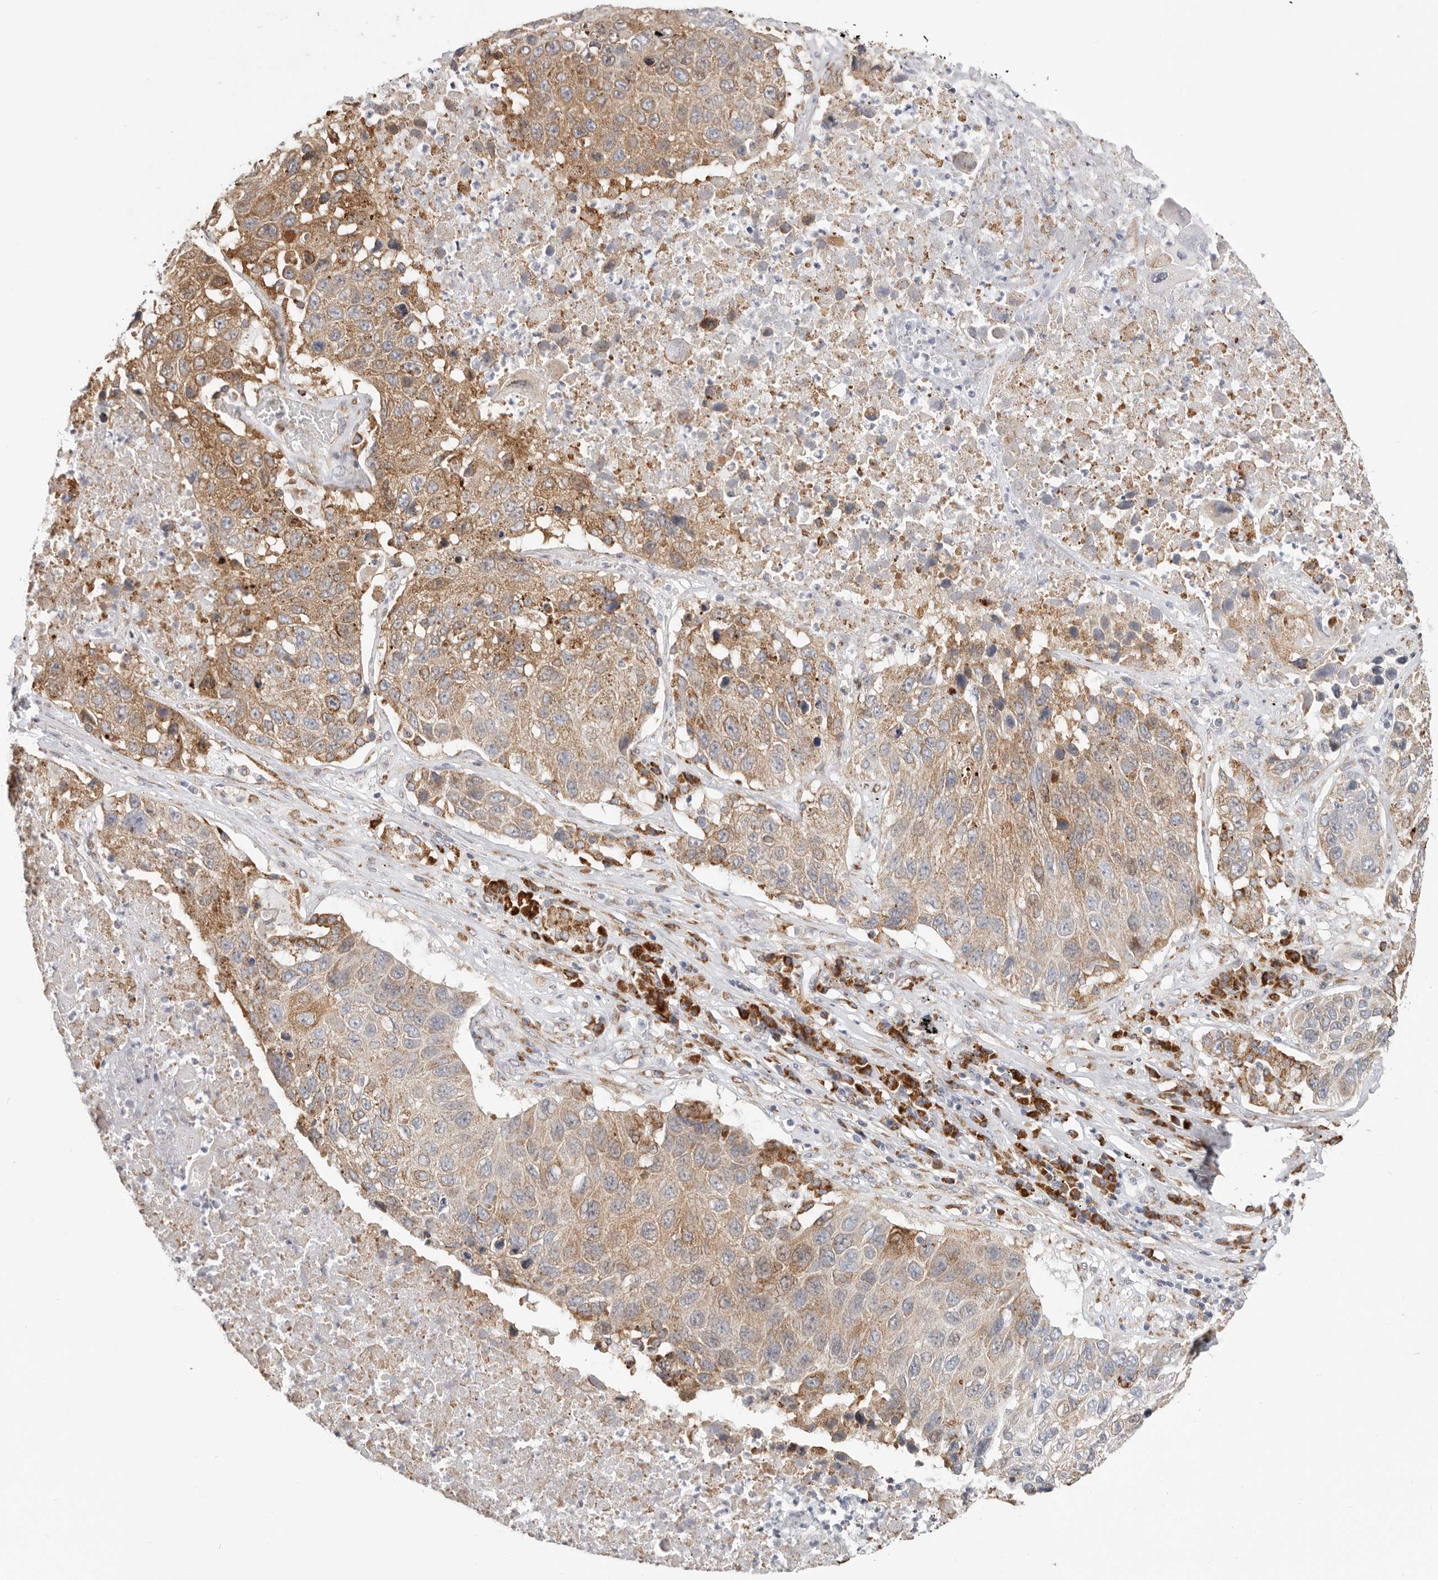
{"staining": {"intensity": "moderate", "quantity": ">75%", "location": "cytoplasmic/membranous"}, "tissue": "lung cancer", "cell_type": "Tumor cells", "image_type": "cancer", "snomed": [{"axis": "morphology", "description": "Squamous cell carcinoma, NOS"}, {"axis": "topography", "description": "Lung"}], "caption": "Moderate cytoplasmic/membranous protein positivity is identified in about >75% of tumor cells in lung cancer.", "gene": "IL32", "patient": {"sex": "male", "age": 61}}